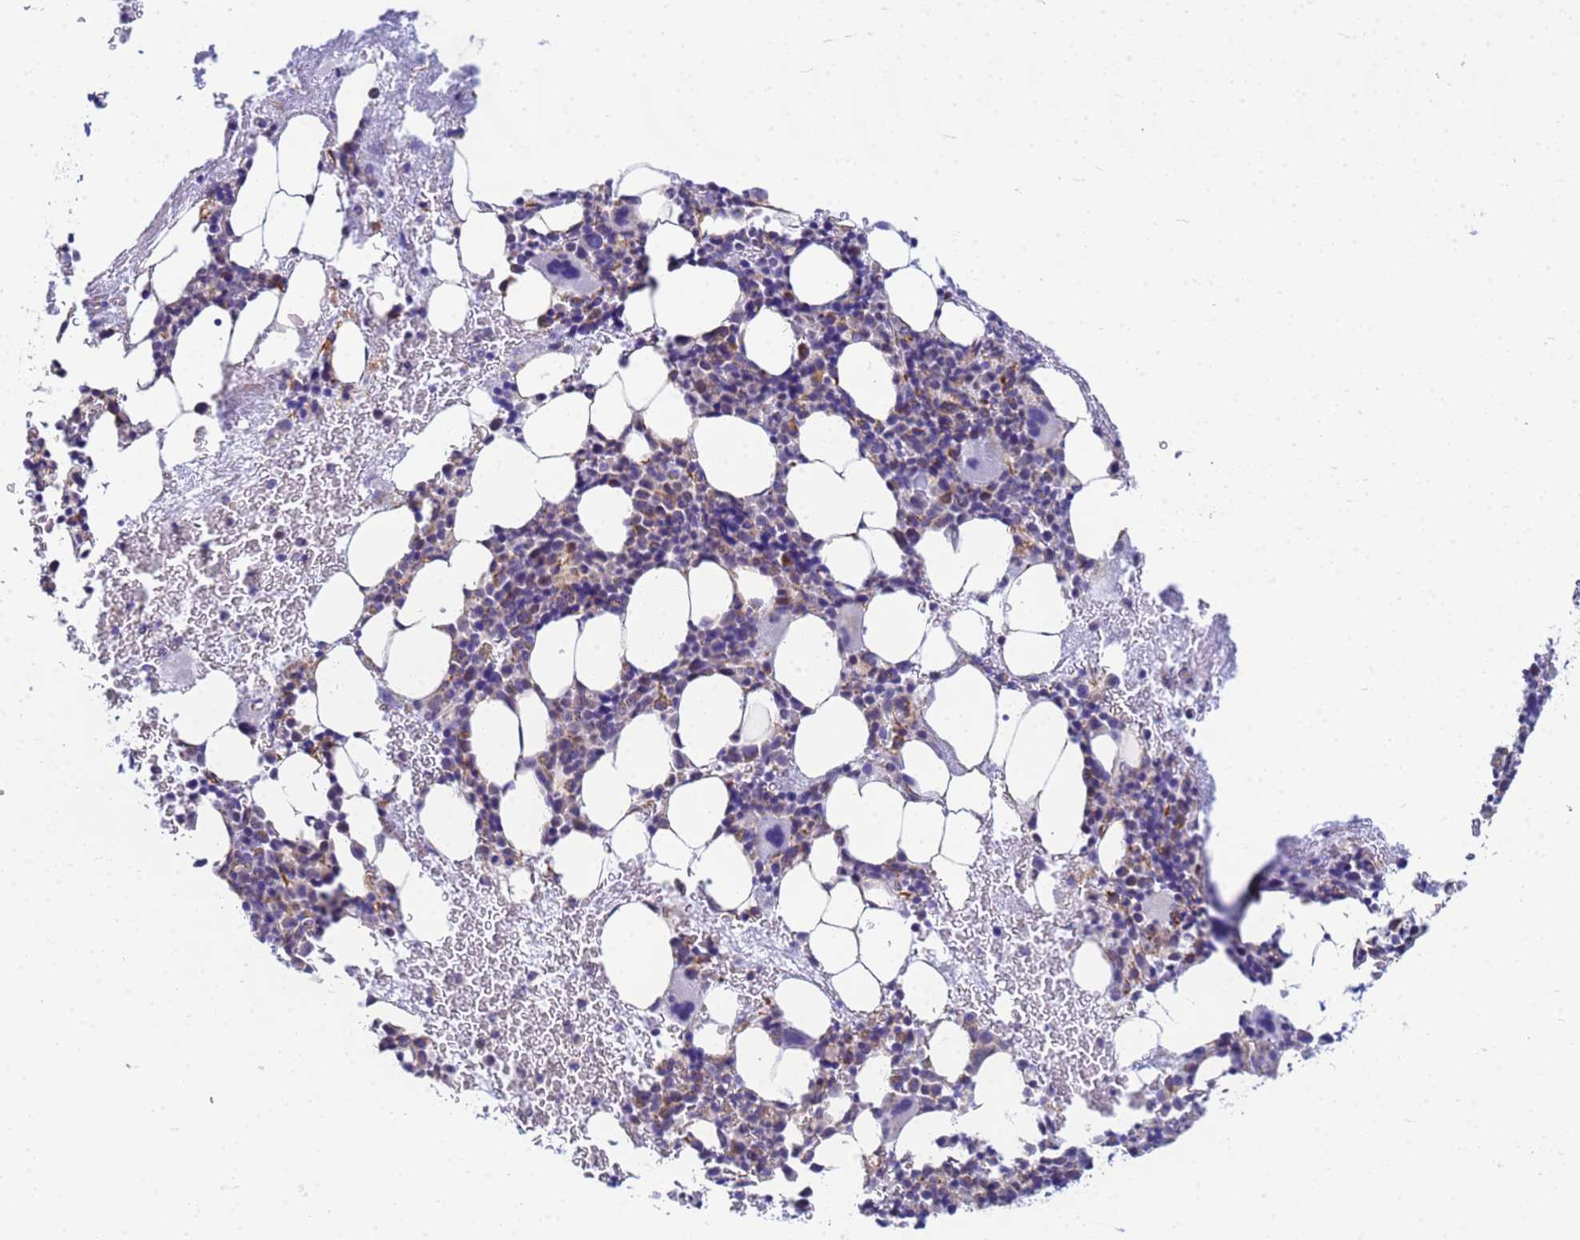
{"staining": {"intensity": "weak", "quantity": "<25%", "location": "cytoplasmic/membranous"}, "tissue": "bone marrow", "cell_type": "Hematopoietic cells", "image_type": "normal", "snomed": [{"axis": "morphology", "description": "Normal tissue, NOS"}, {"axis": "topography", "description": "Bone marrow"}], "caption": "The immunohistochemistry (IHC) micrograph has no significant expression in hematopoietic cells of bone marrow. The staining is performed using DAB (3,3'-diaminobenzidine) brown chromogen with nuclei counter-stained in using hematoxylin.", "gene": "UBXN2B", "patient": {"sex": "female", "age": 37}}